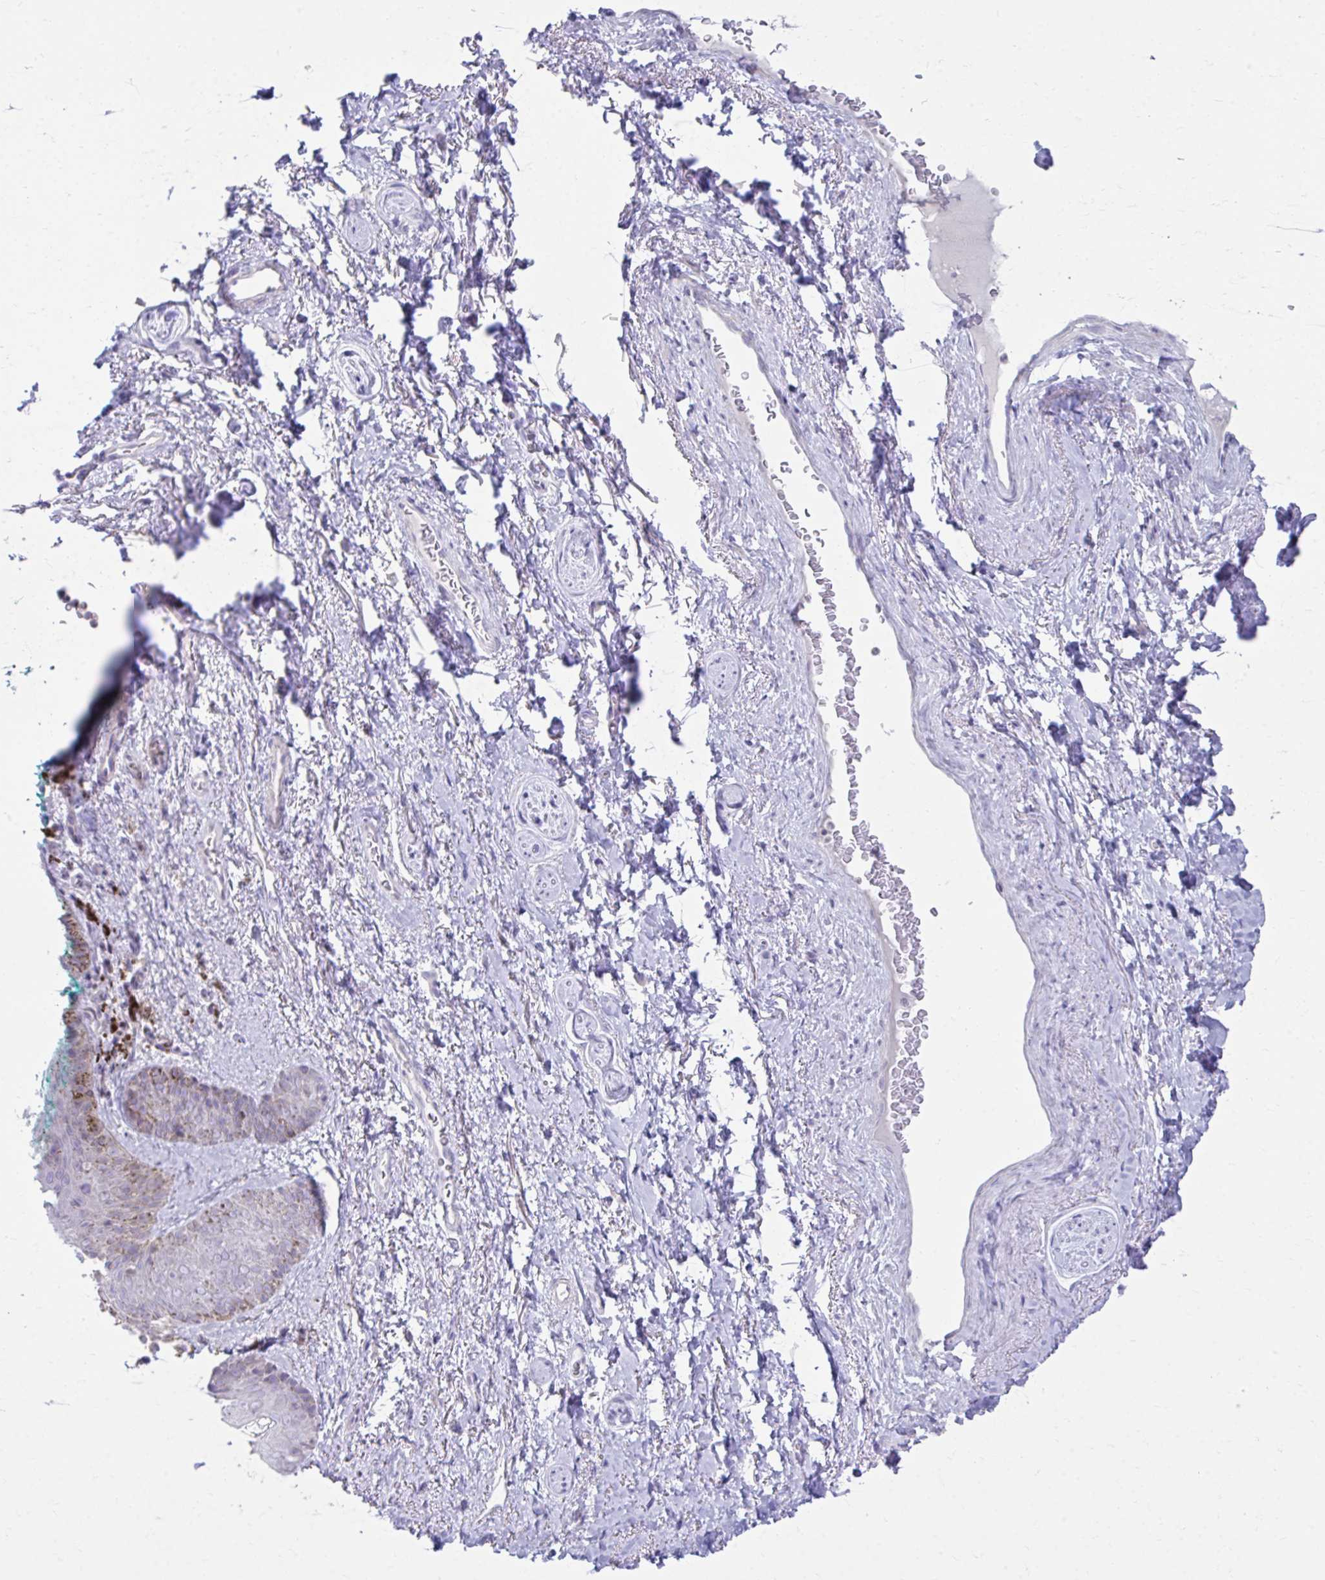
{"staining": {"intensity": "negative", "quantity": "none", "location": "none"}, "tissue": "adipose tissue", "cell_type": "Adipocytes", "image_type": "normal", "snomed": [{"axis": "morphology", "description": "Normal tissue, NOS"}, {"axis": "topography", "description": "Vulva"}, {"axis": "topography", "description": "Peripheral nerve tissue"}], "caption": "This is a histopathology image of IHC staining of benign adipose tissue, which shows no expression in adipocytes. Brightfield microscopy of immunohistochemistry stained with DAB (brown) and hematoxylin (blue), captured at high magnification.", "gene": "OR7A5", "patient": {"sex": "female", "age": 66}}